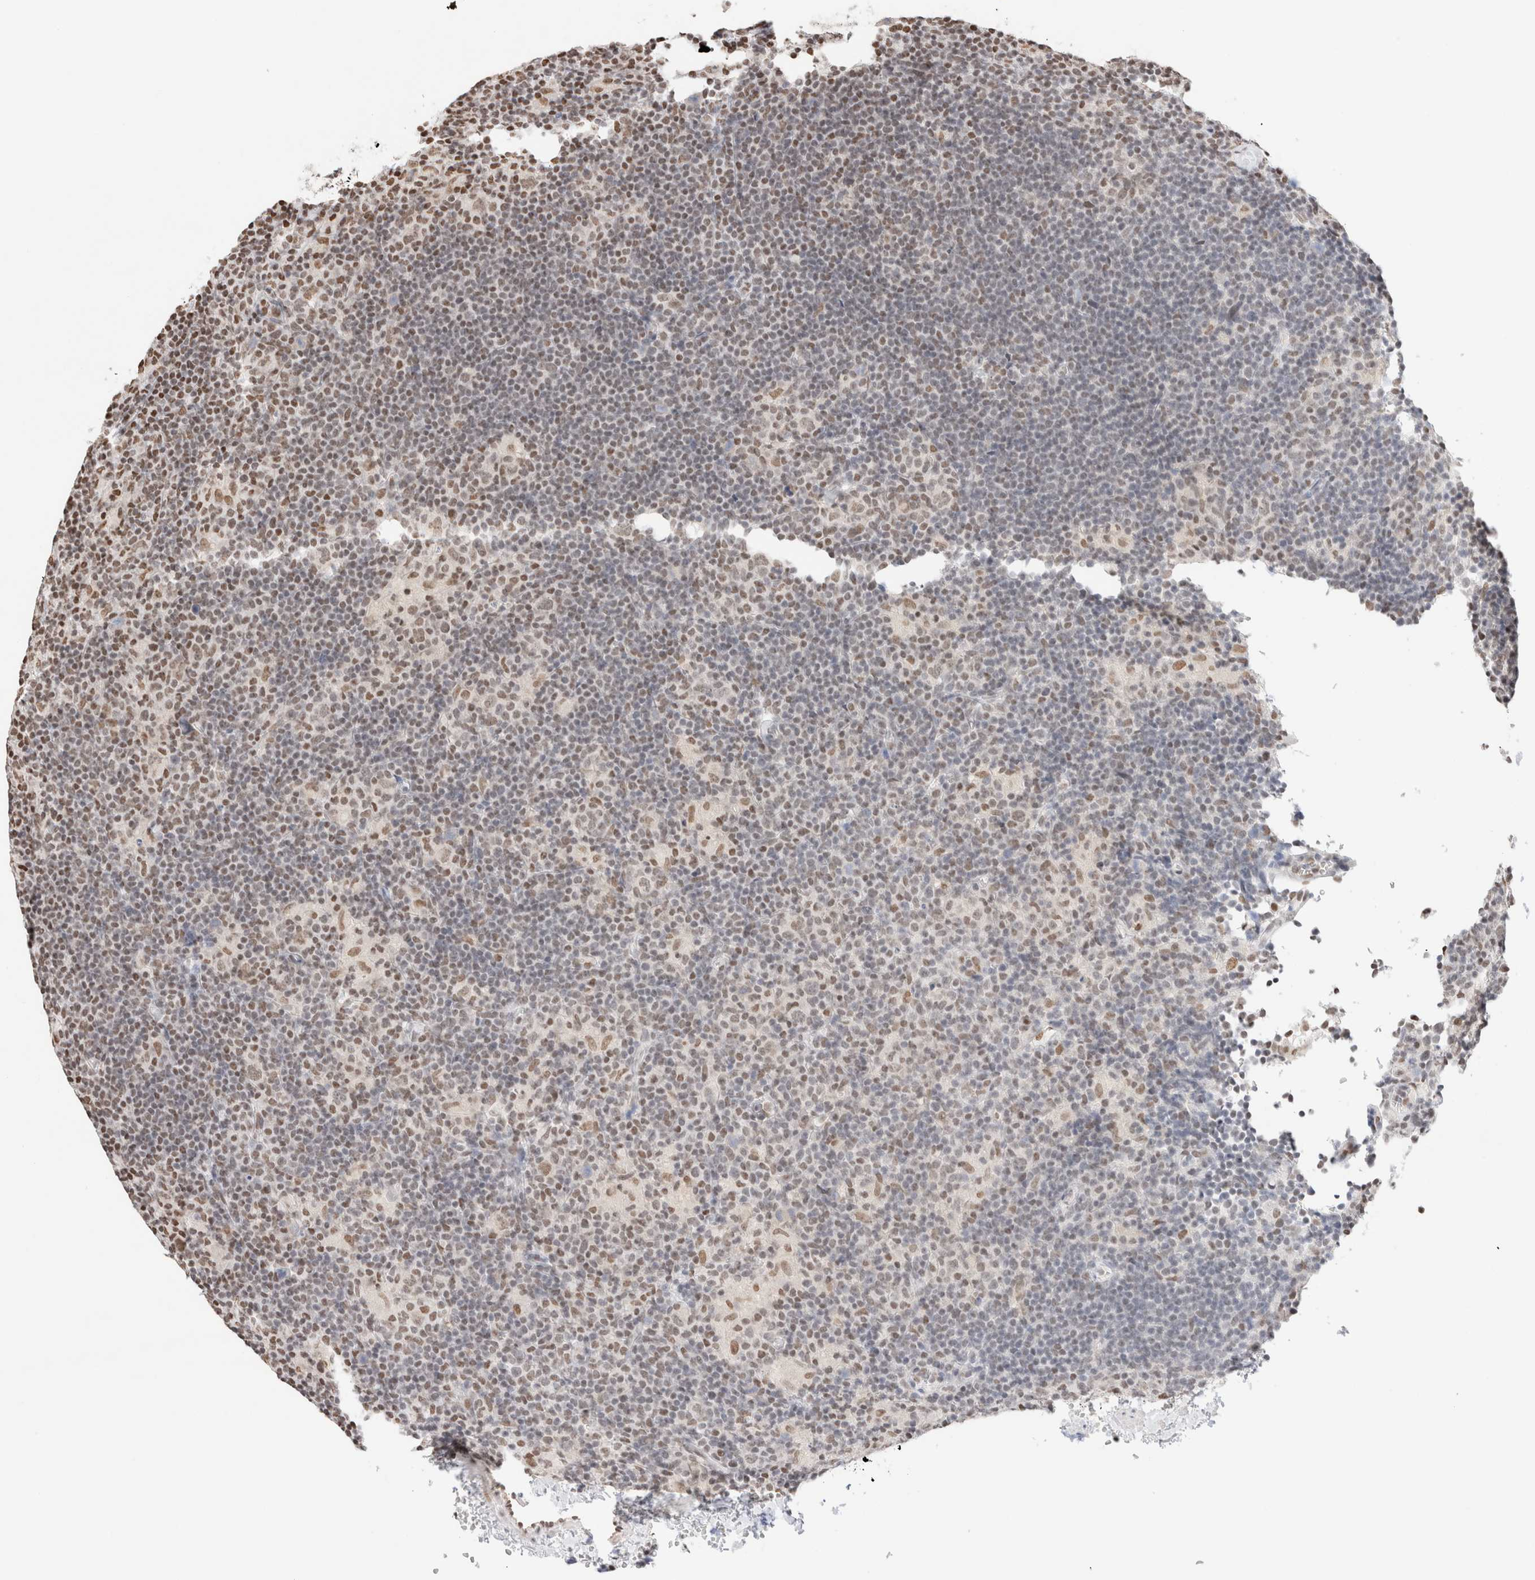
{"staining": {"intensity": "weak", "quantity": "25%-75%", "location": "nuclear"}, "tissue": "lymphoma", "cell_type": "Tumor cells", "image_type": "cancer", "snomed": [{"axis": "morphology", "description": "Hodgkin's disease, NOS"}, {"axis": "topography", "description": "Lymph node"}], "caption": "Protein positivity by immunohistochemistry (IHC) shows weak nuclear expression in about 25%-75% of tumor cells in Hodgkin's disease. The staining was performed using DAB (3,3'-diaminobenzidine) to visualize the protein expression in brown, while the nuclei were stained in blue with hematoxylin (Magnification: 20x).", "gene": "SUPT3H", "patient": {"sex": "female", "age": 57}}